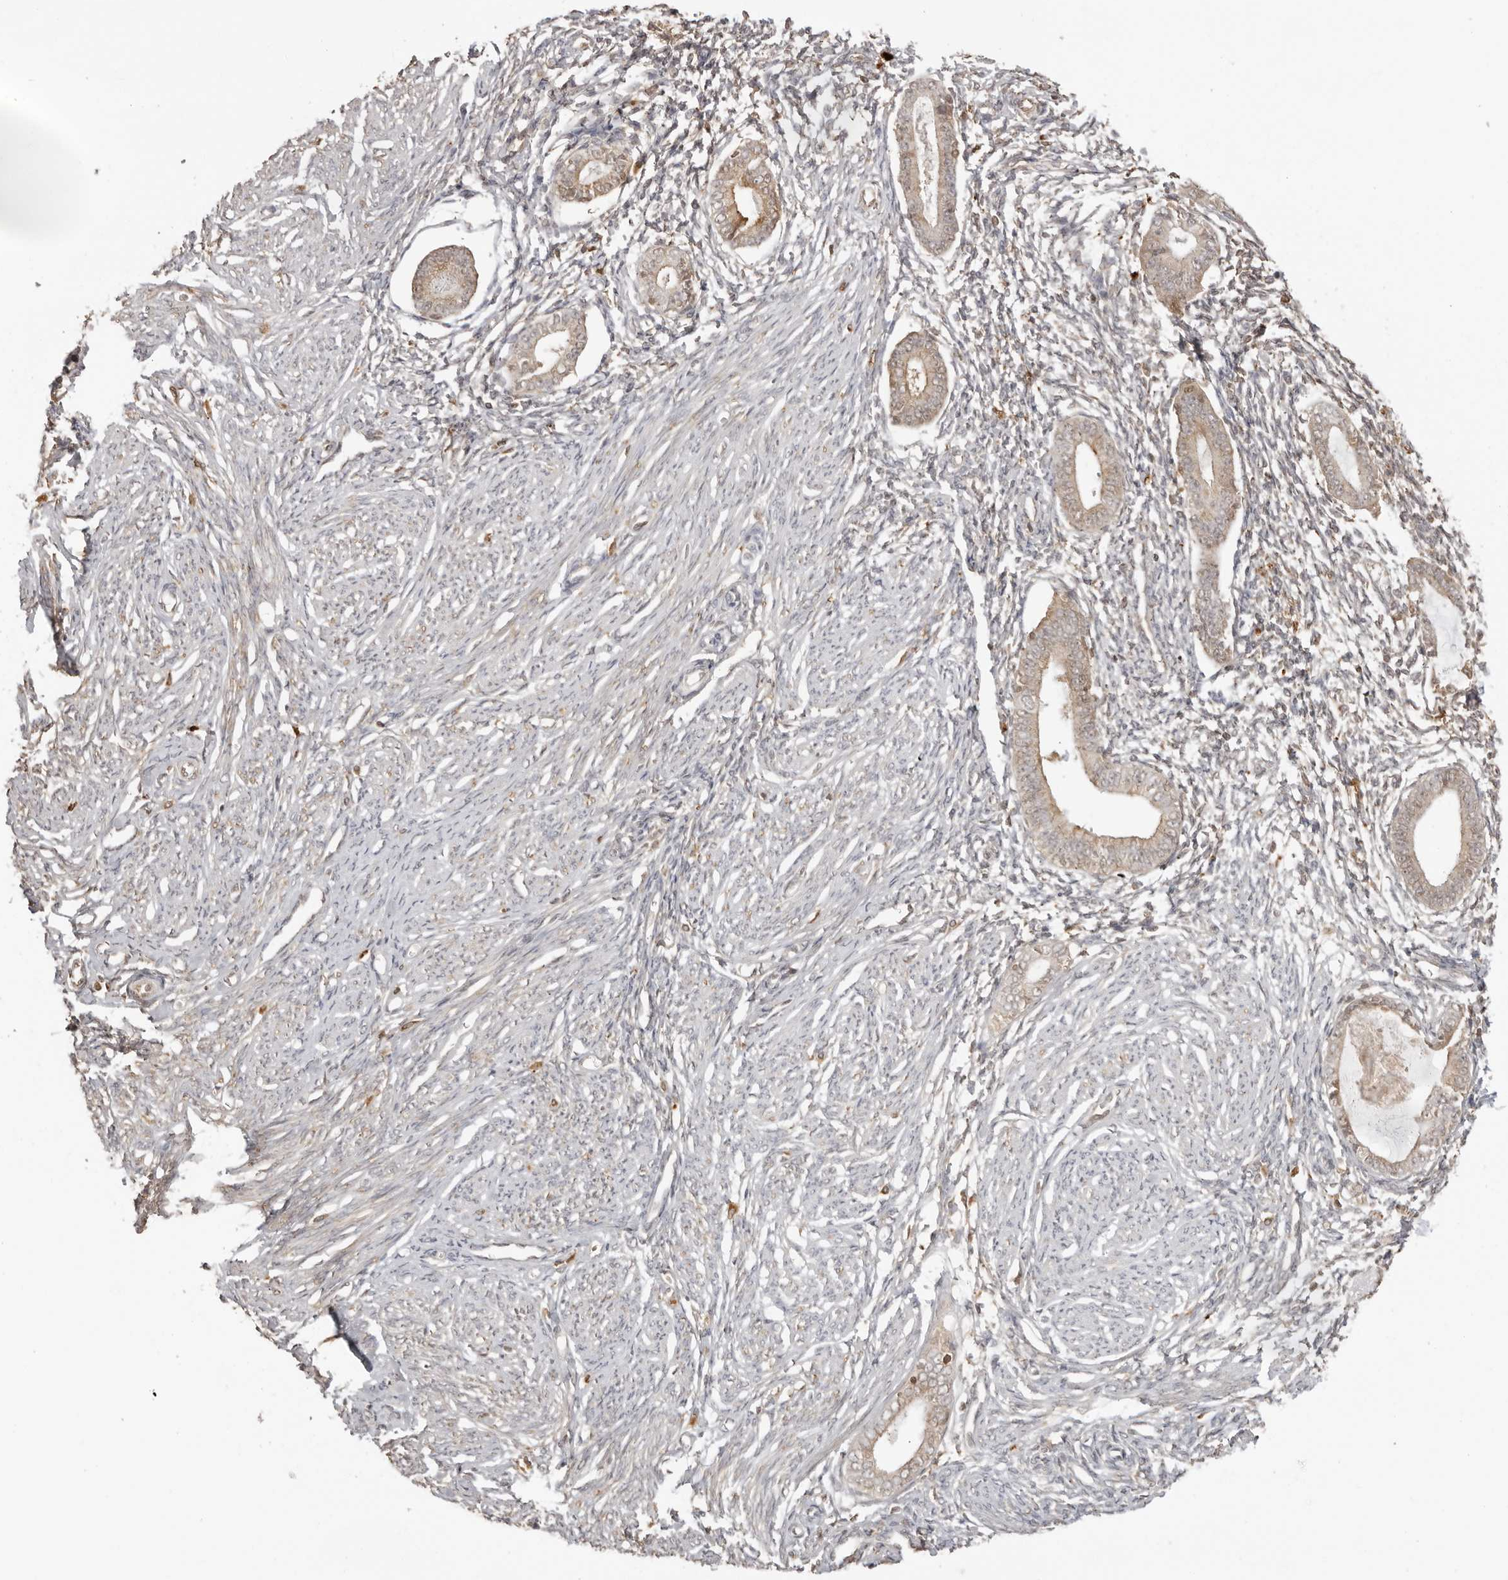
{"staining": {"intensity": "weak", "quantity": "<25%", "location": "cytoplasmic/membranous"}, "tissue": "endometrium", "cell_type": "Cells in endometrial stroma", "image_type": "normal", "snomed": [{"axis": "morphology", "description": "Normal tissue, NOS"}, {"axis": "topography", "description": "Endometrium"}], "caption": "High power microscopy histopathology image of an immunohistochemistry photomicrograph of normal endometrium, revealing no significant staining in cells in endometrial stroma. The staining is performed using DAB (3,3'-diaminobenzidine) brown chromogen with nuclei counter-stained in using hematoxylin.", "gene": "IKBKE", "patient": {"sex": "female", "age": 56}}